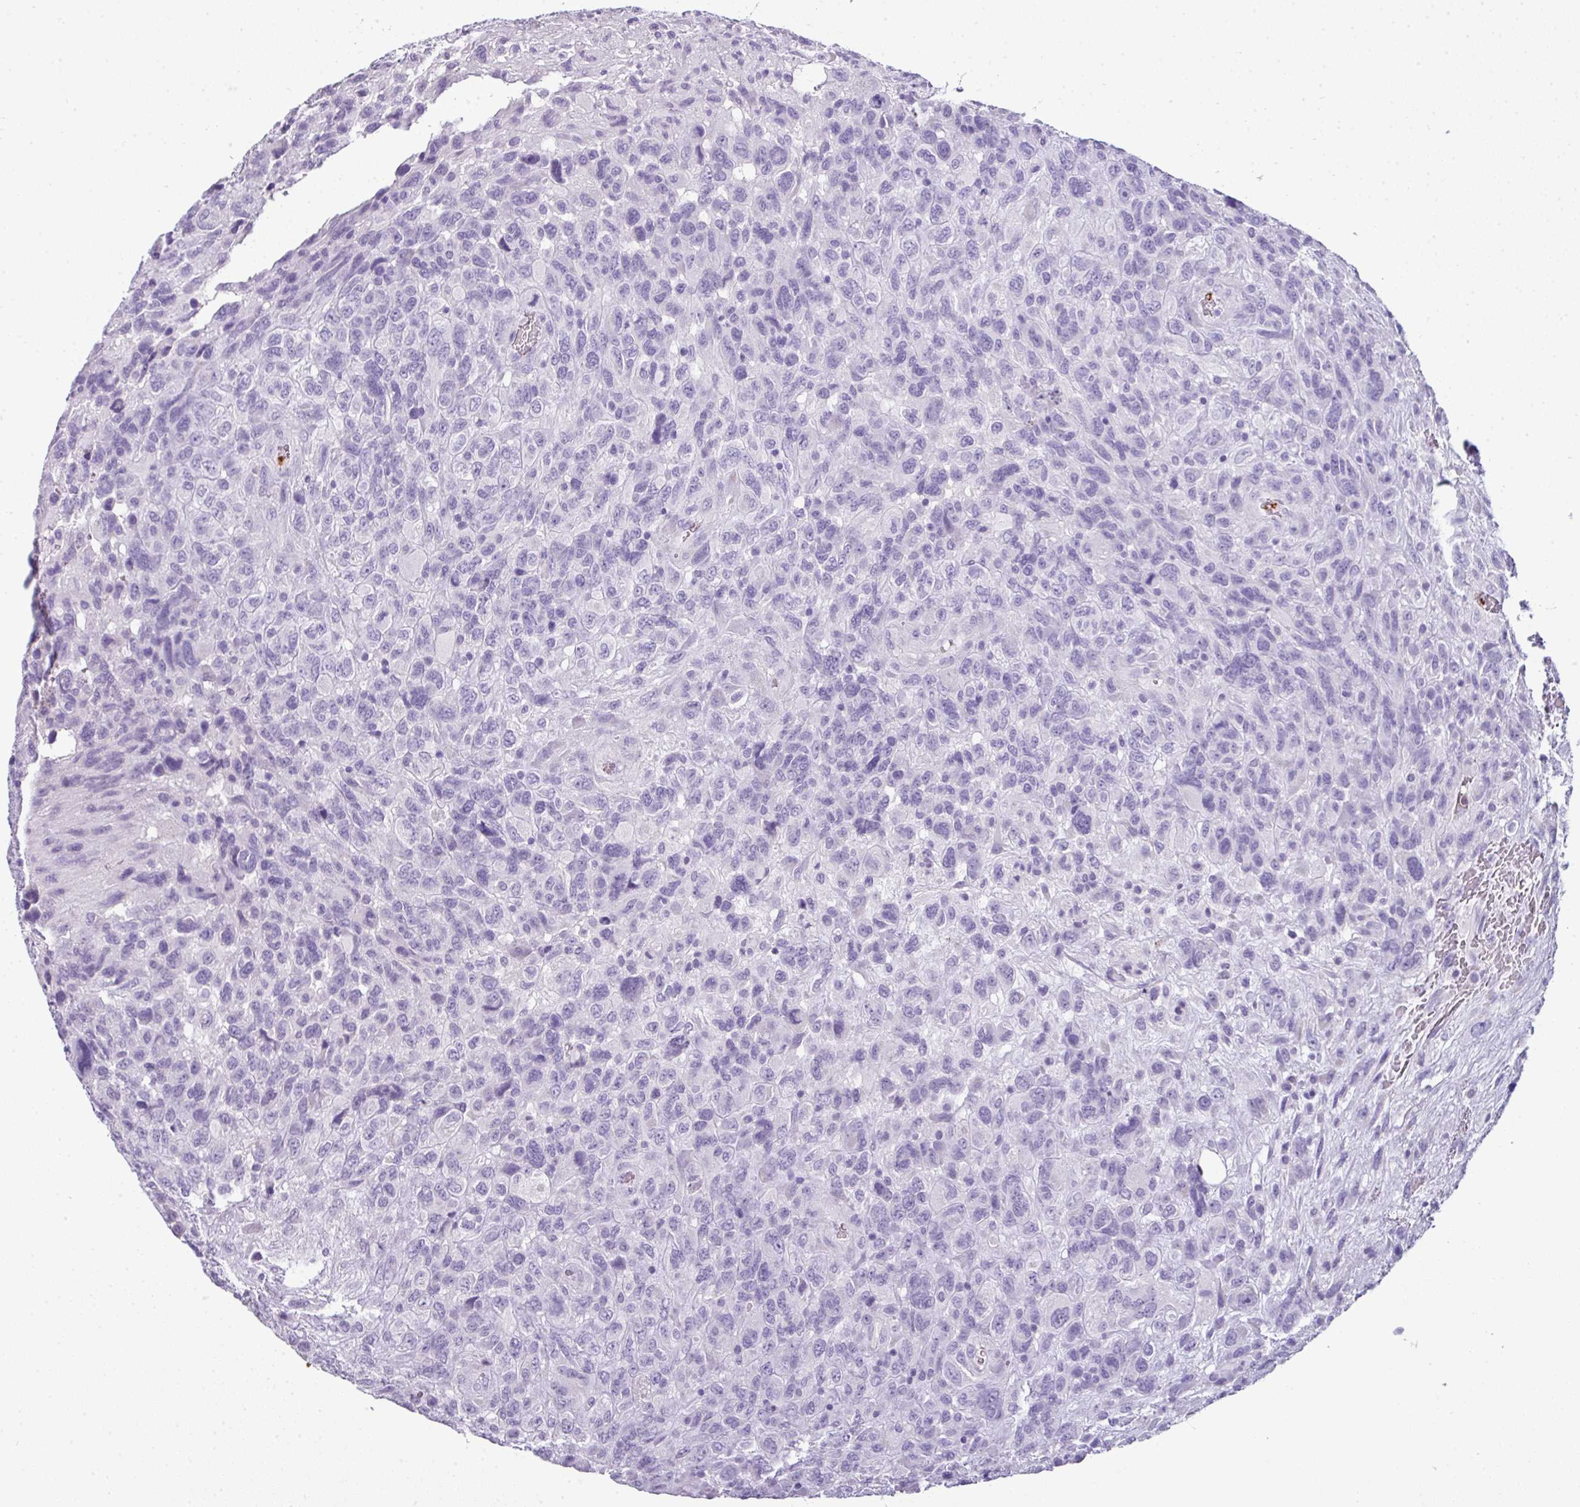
{"staining": {"intensity": "negative", "quantity": "none", "location": "none"}, "tissue": "glioma", "cell_type": "Tumor cells", "image_type": "cancer", "snomed": [{"axis": "morphology", "description": "Glioma, malignant, High grade"}, {"axis": "topography", "description": "Brain"}], "caption": "IHC micrograph of malignant glioma (high-grade) stained for a protein (brown), which displays no positivity in tumor cells.", "gene": "CTSG", "patient": {"sex": "male", "age": 61}}